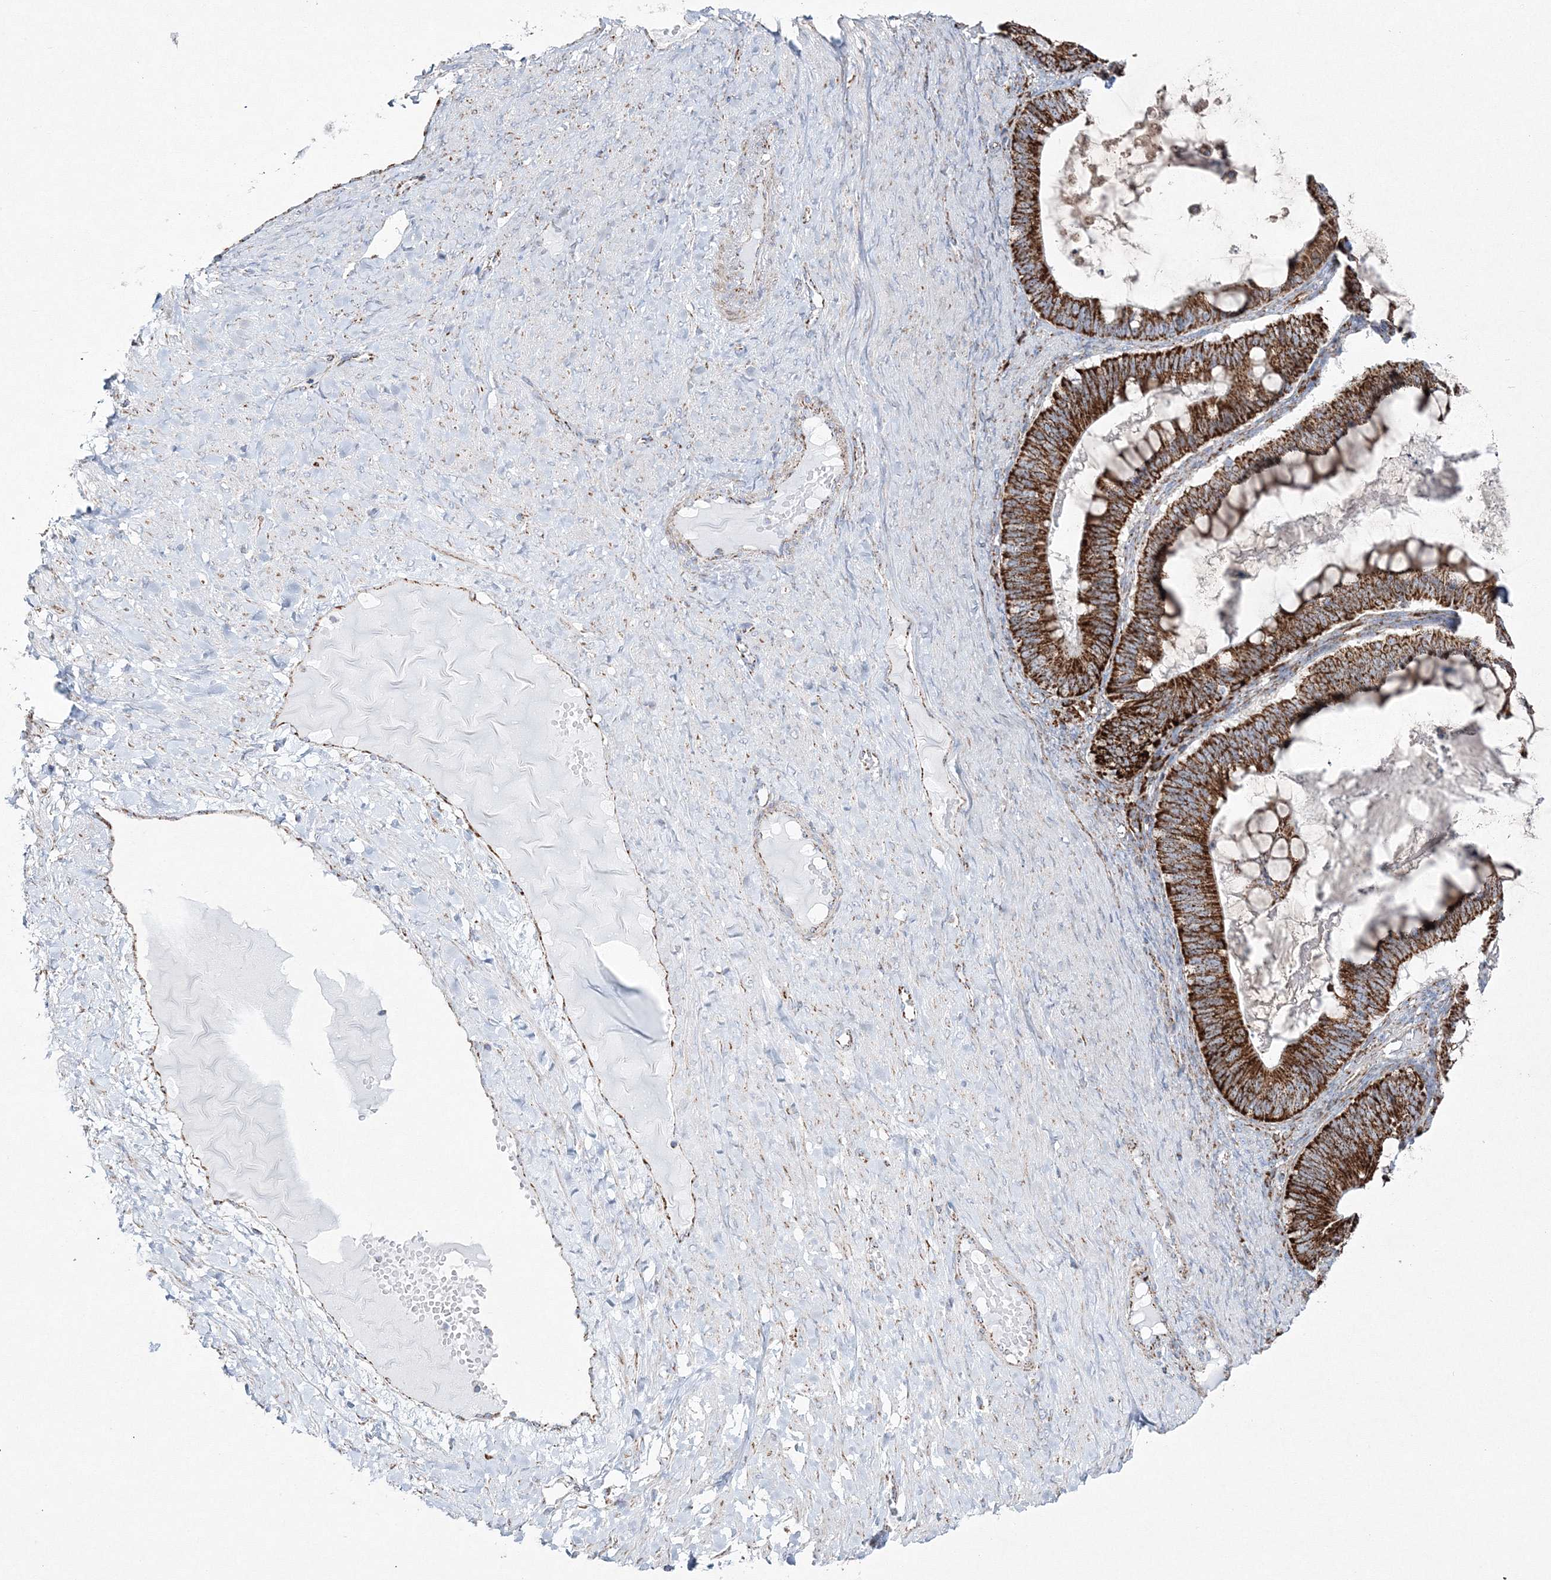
{"staining": {"intensity": "strong", "quantity": ">75%", "location": "cytoplasmic/membranous"}, "tissue": "ovarian cancer", "cell_type": "Tumor cells", "image_type": "cancer", "snomed": [{"axis": "morphology", "description": "Cystadenocarcinoma, mucinous, NOS"}, {"axis": "topography", "description": "Ovary"}], "caption": "Tumor cells demonstrate high levels of strong cytoplasmic/membranous staining in approximately >75% of cells in human ovarian cancer (mucinous cystadenocarcinoma).", "gene": "HIBCH", "patient": {"sex": "female", "age": 61}}